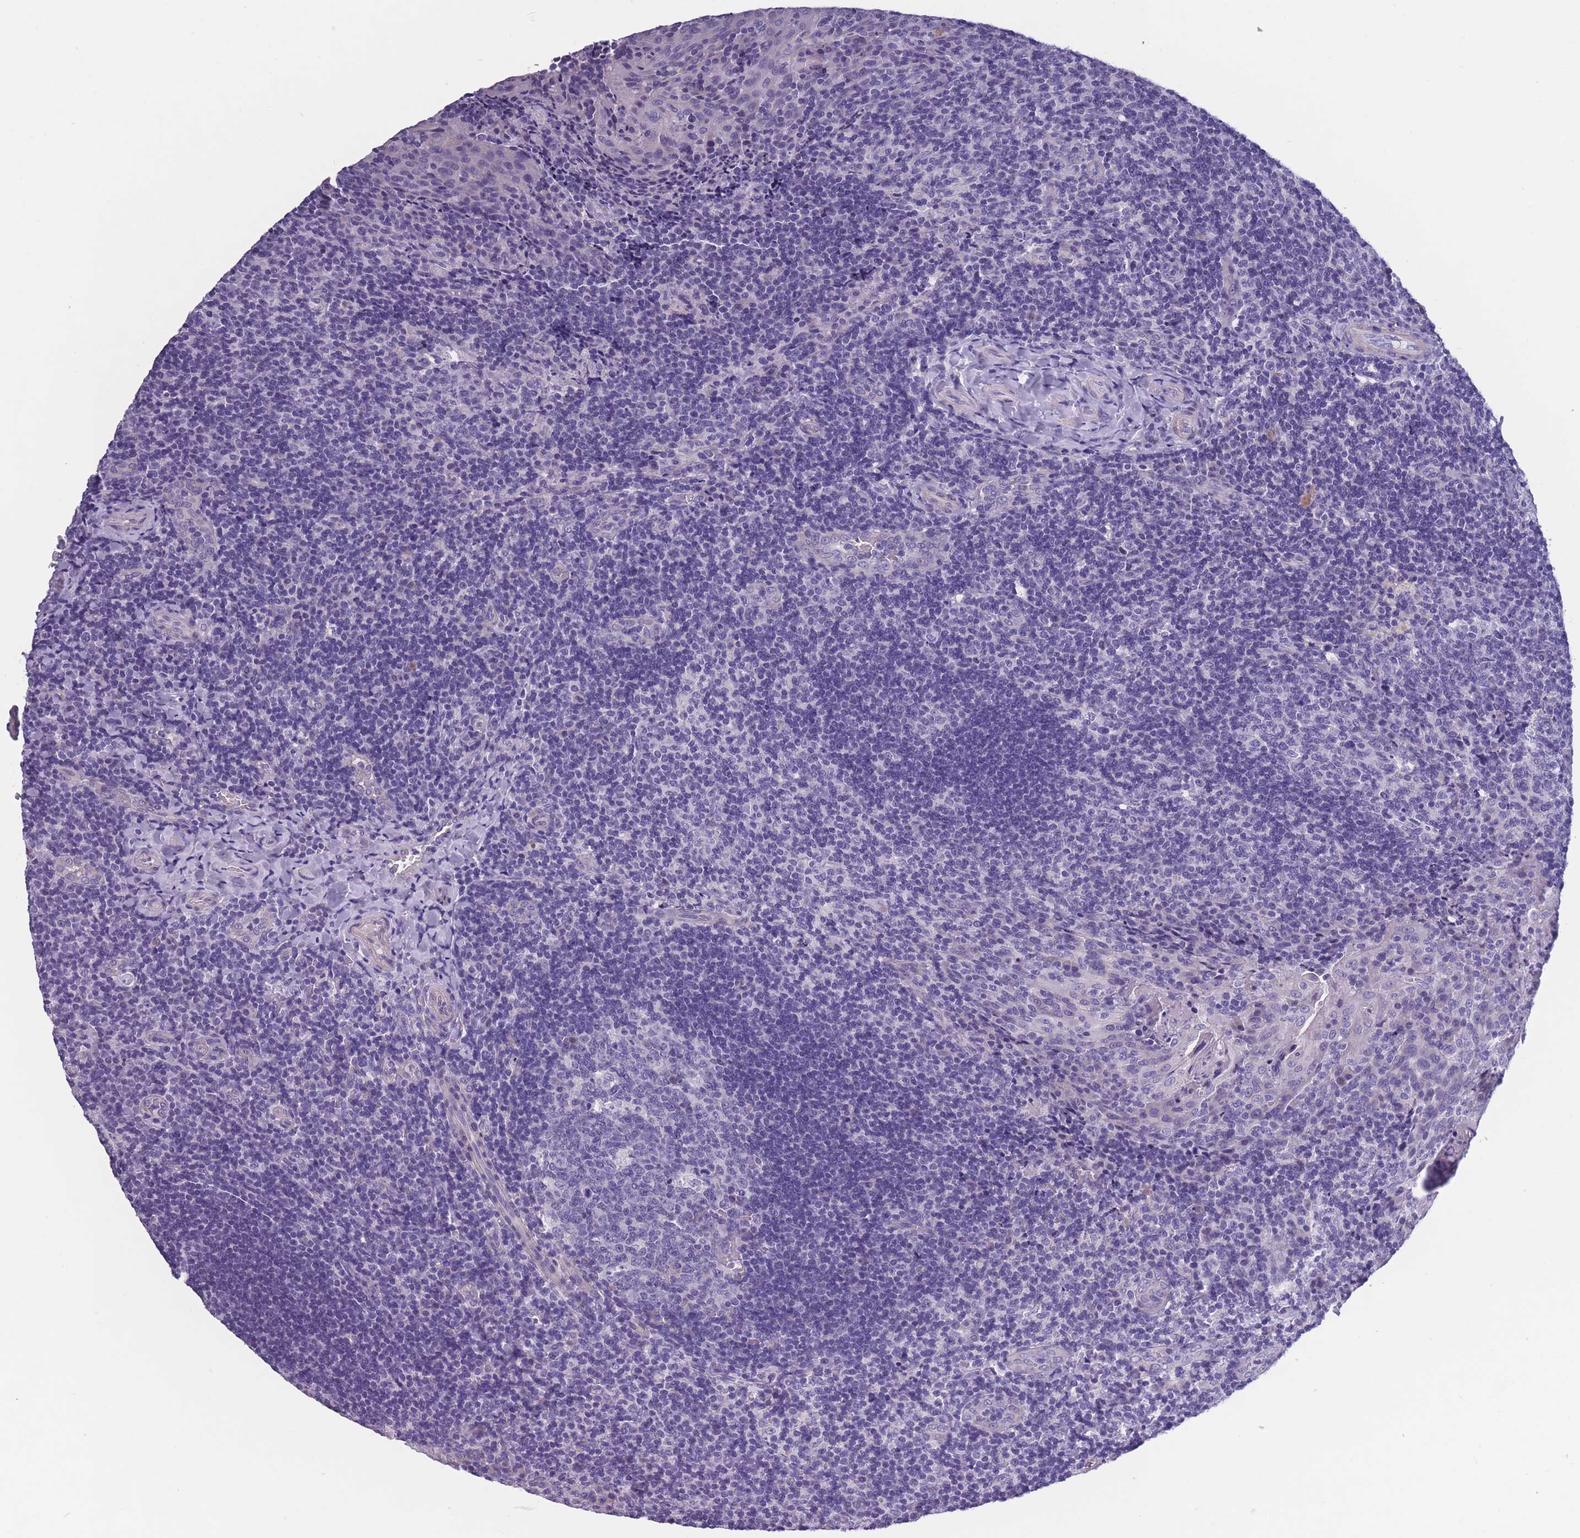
{"staining": {"intensity": "negative", "quantity": "none", "location": "none"}, "tissue": "tonsil", "cell_type": "Germinal center cells", "image_type": "normal", "snomed": [{"axis": "morphology", "description": "Normal tissue, NOS"}, {"axis": "topography", "description": "Tonsil"}], "caption": "Immunohistochemical staining of normal tonsil reveals no significant positivity in germinal center cells. The staining is performed using DAB (3,3'-diaminobenzidine) brown chromogen with nuclei counter-stained in using hematoxylin.", "gene": "OR4C5", "patient": {"sex": "male", "age": 17}}